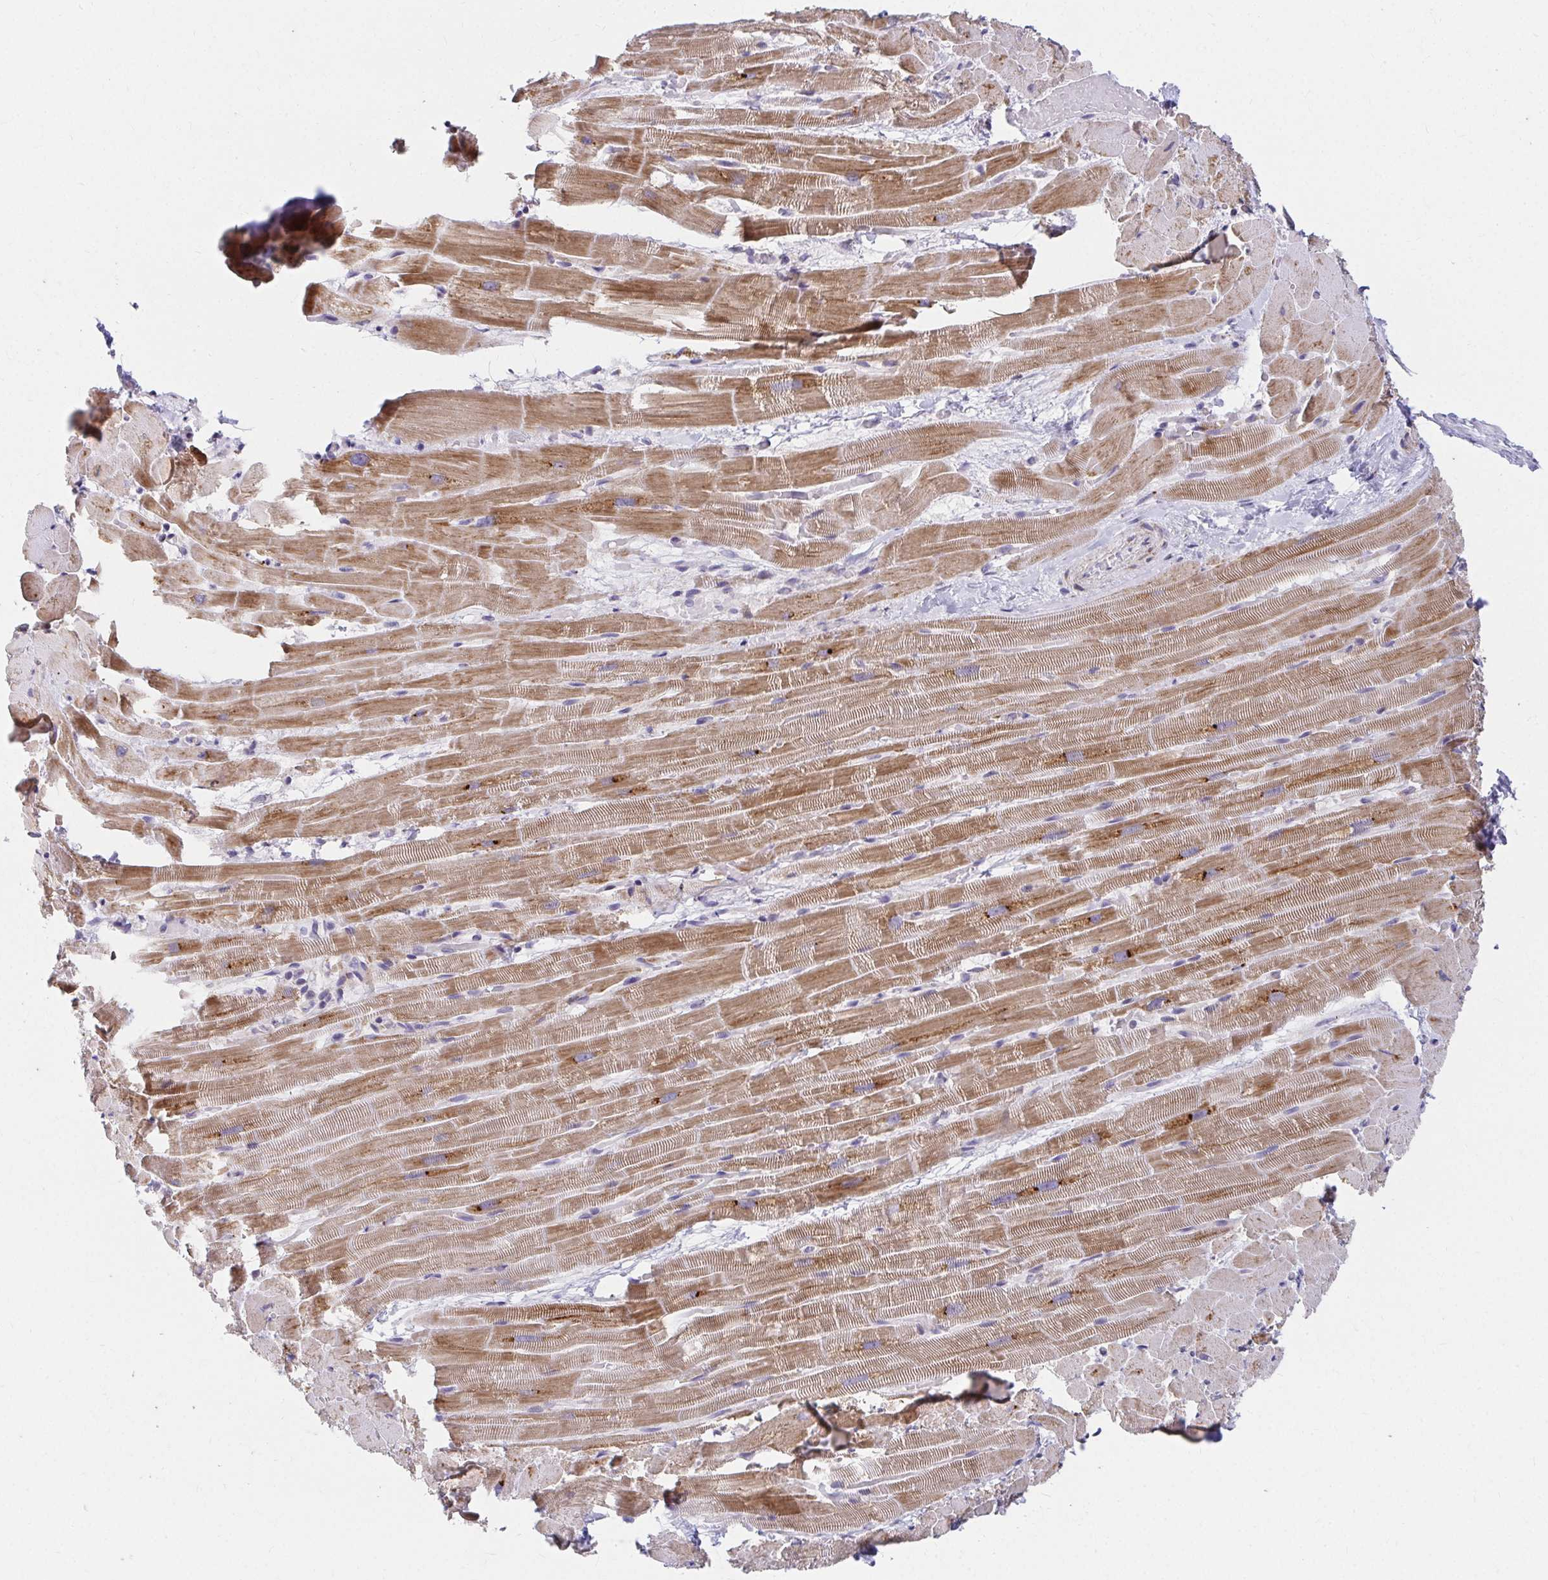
{"staining": {"intensity": "moderate", "quantity": ">75%", "location": "cytoplasmic/membranous"}, "tissue": "heart muscle", "cell_type": "Cardiomyocytes", "image_type": "normal", "snomed": [{"axis": "morphology", "description": "Normal tissue, NOS"}, {"axis": "topography", "description": "Heart"}], "caption": "Heart muscle stained with DAB immunohistochemistry (IHC) displays medium levels of moderate cytoplasmic/membranous positivity in approximately >75% of cardiomyocytes.", "gene": "EXOC5", "patient": {"sex": "male", "age": 37}}